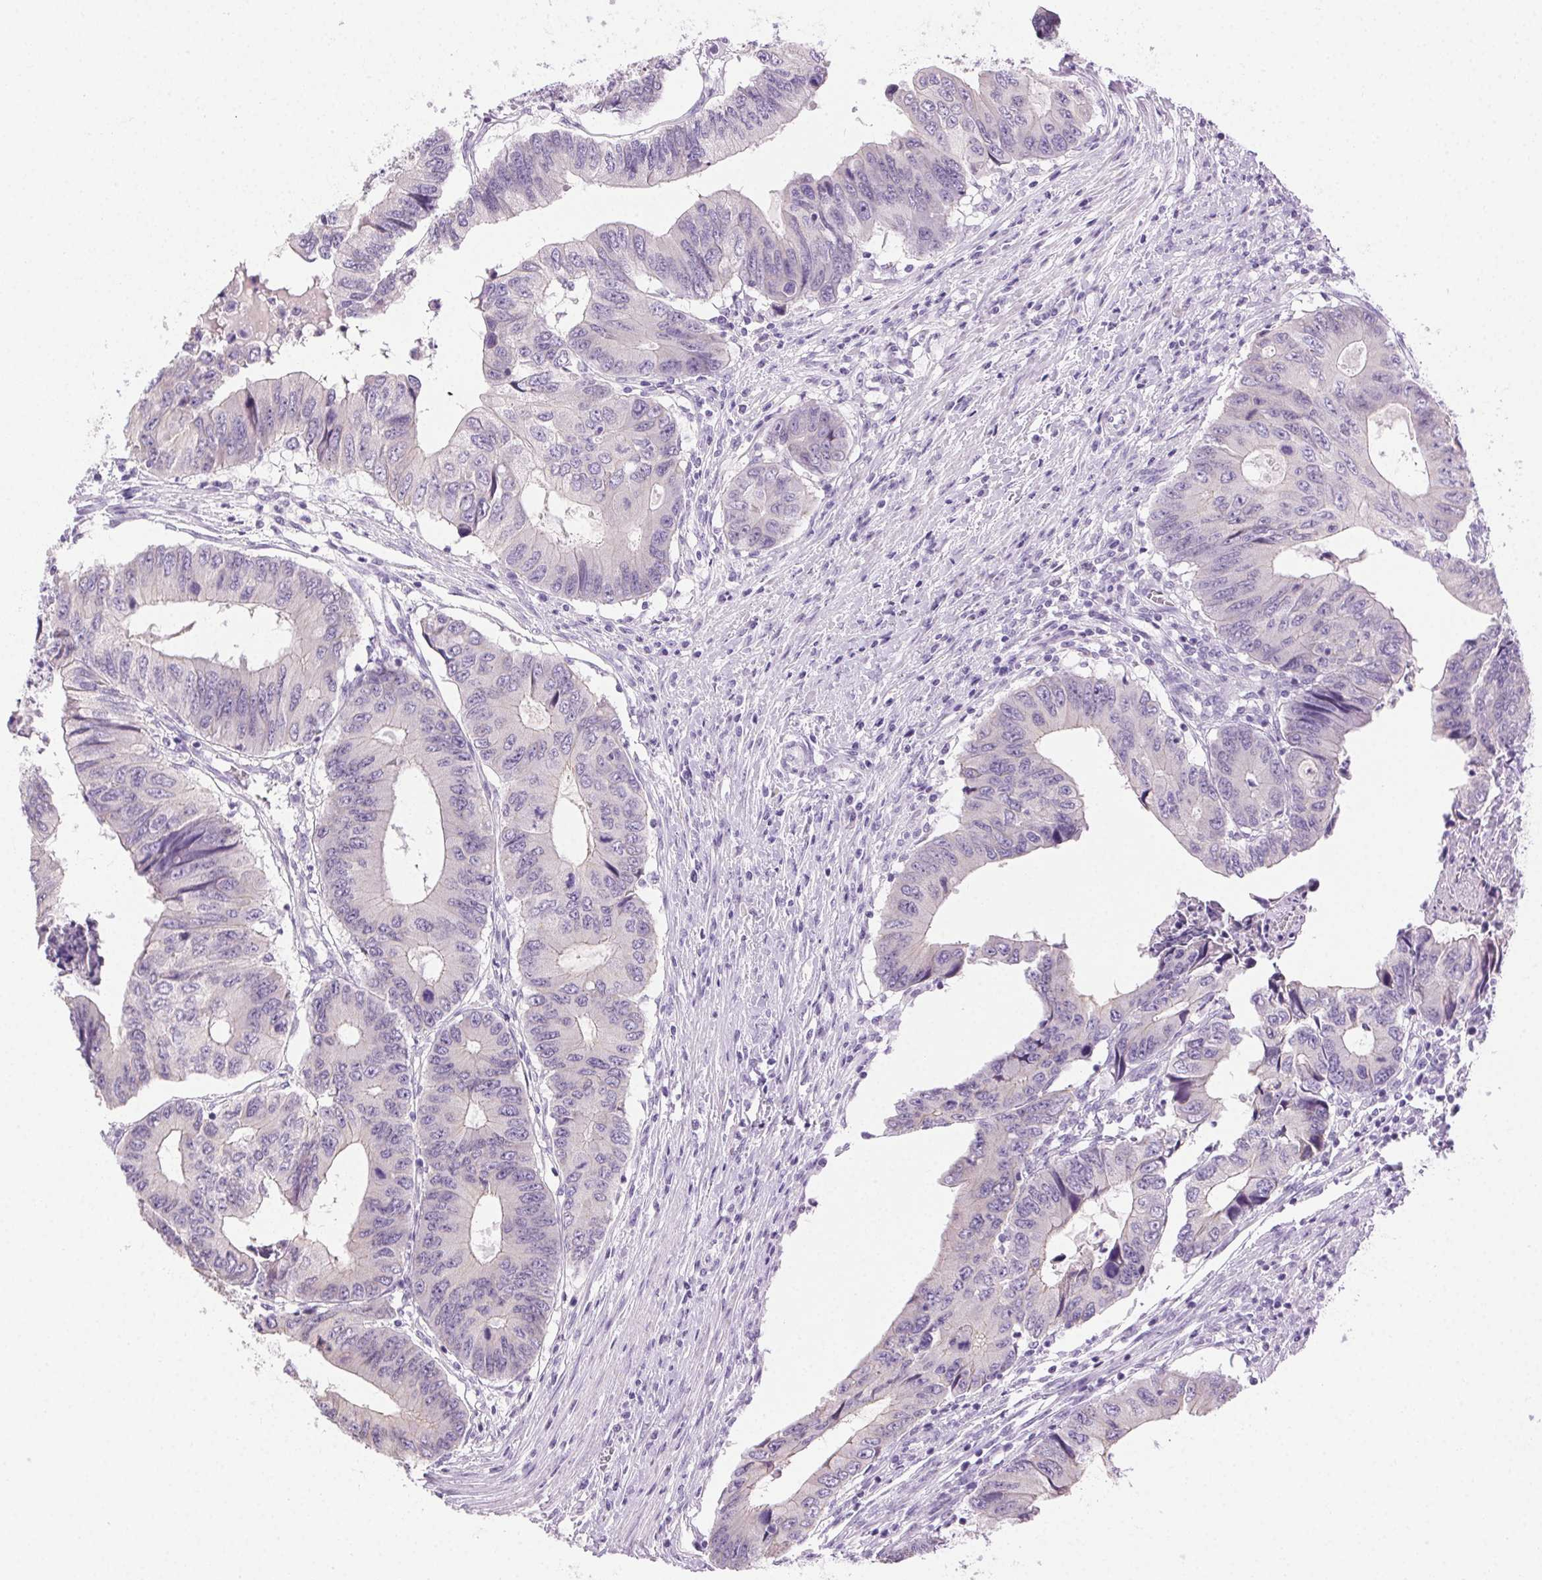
{"staining": {"intensity": "negative", "quantity": "none", "location": "none"}, "tissue": "colorectal cancer", "cell_type": "Tumor cells", "image_type": "cancer", "snomed": [{"axis": "morphology", "description": "Adenocarcinoma, NOS"}, {"axis": "topography", "description": "Colon"}], "caption": "Immunohistochemistry (IHC) image of colorectal cancer stained for a protein (brown), which demonstrates no expression in tumor cells.", "gene": "CLDN10", "patient": {"sex": "male", "age": 53}}